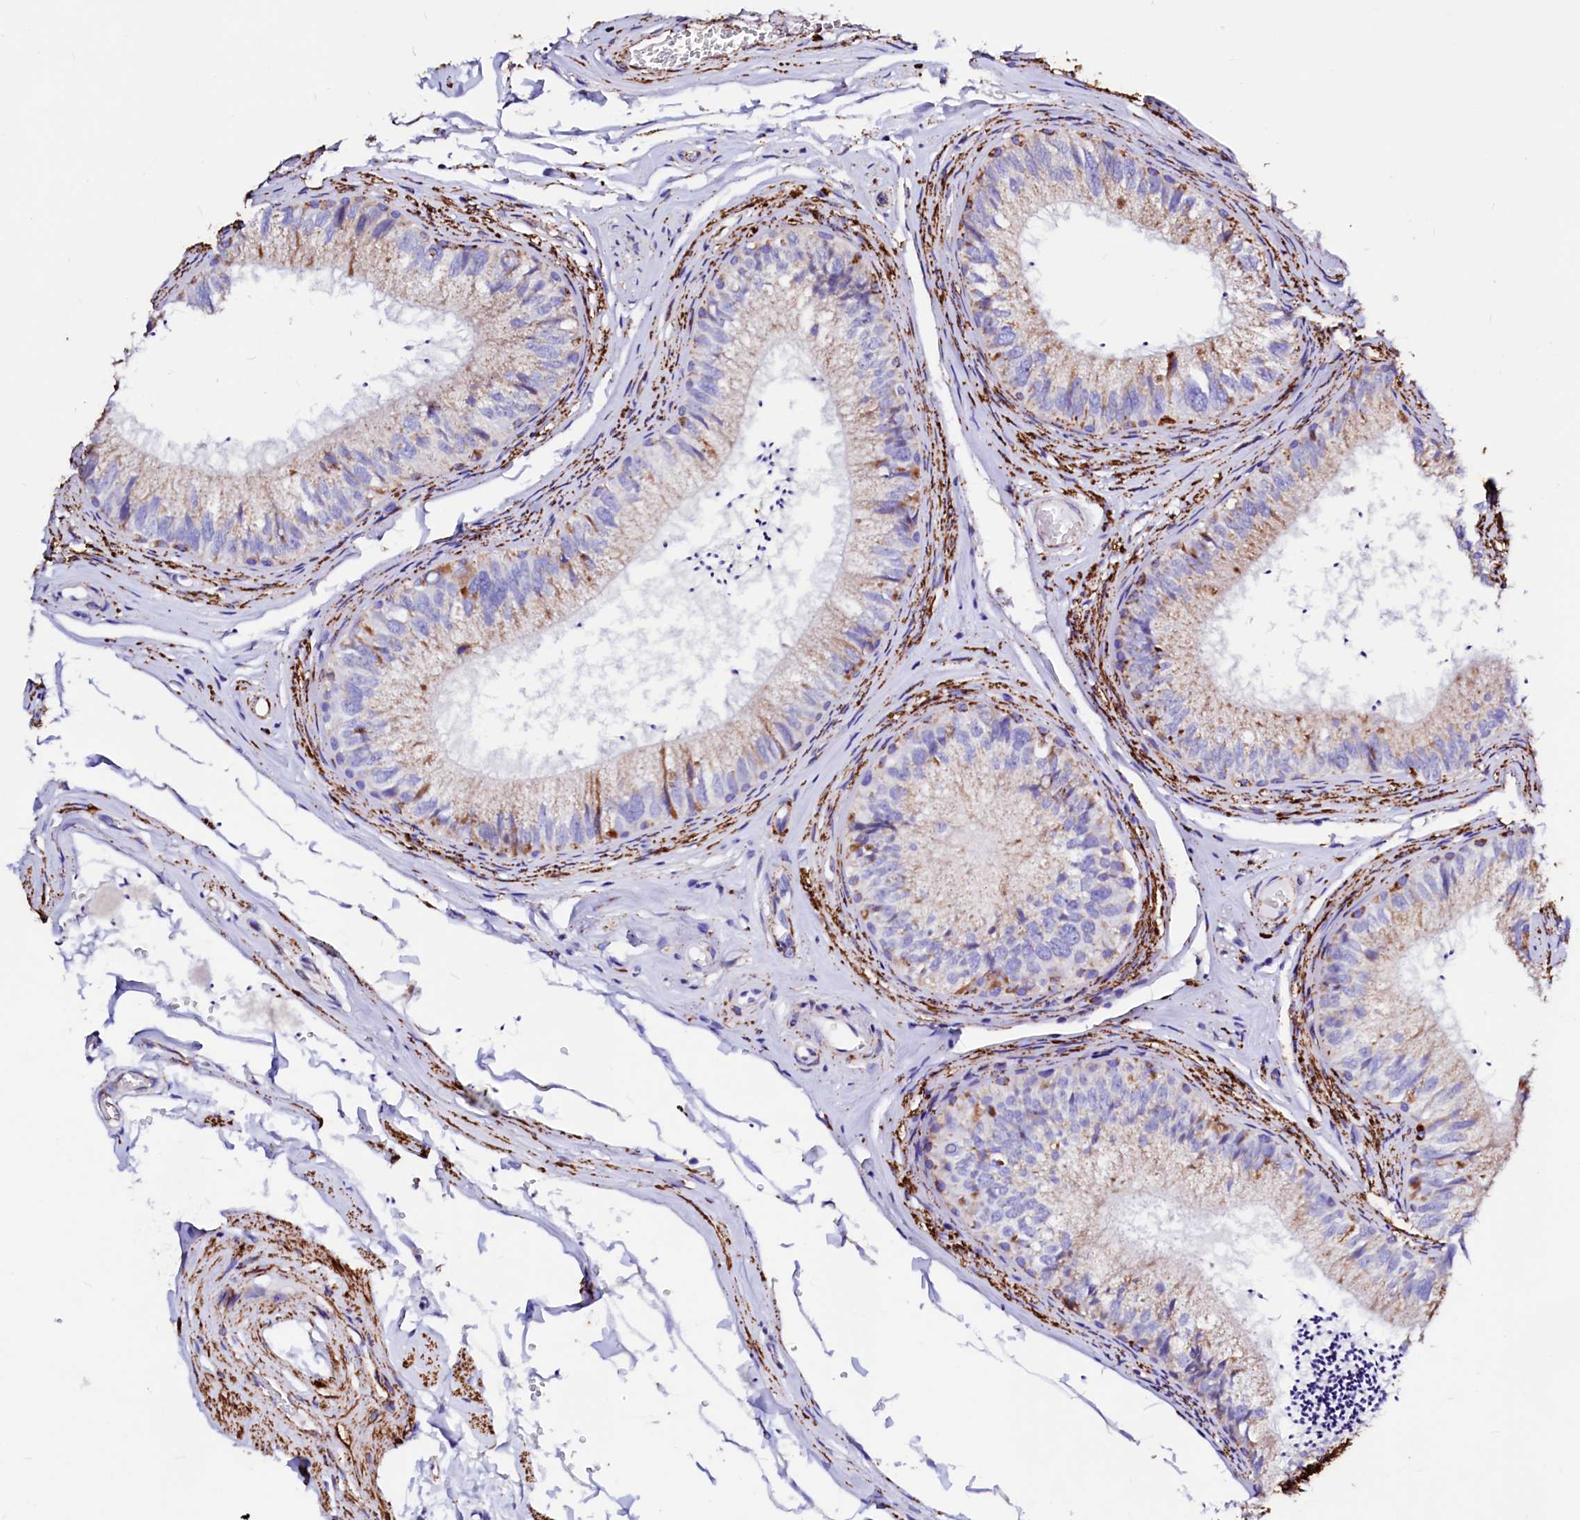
{"staining": {"intensity": "strong", "quantity": "25%-75%", "location": "cytoplasmic/membranous"}, "tissue": "epididymis", "cell_type": "Glandular cells", "image_type": "normal", "snomed": [{"axis": "morphology", "description": "Normal tissue, NOS"}, {"axis": "topography", "description": "Epididymis"}], "caption": "Strong cytoplasmic/membranous staining for a protein is identified in approximately 25%-75% of glandular cells of normal epididymis using IHC.", "gene": "MAOB", "patient": {"sex": "male", "age": 79}}